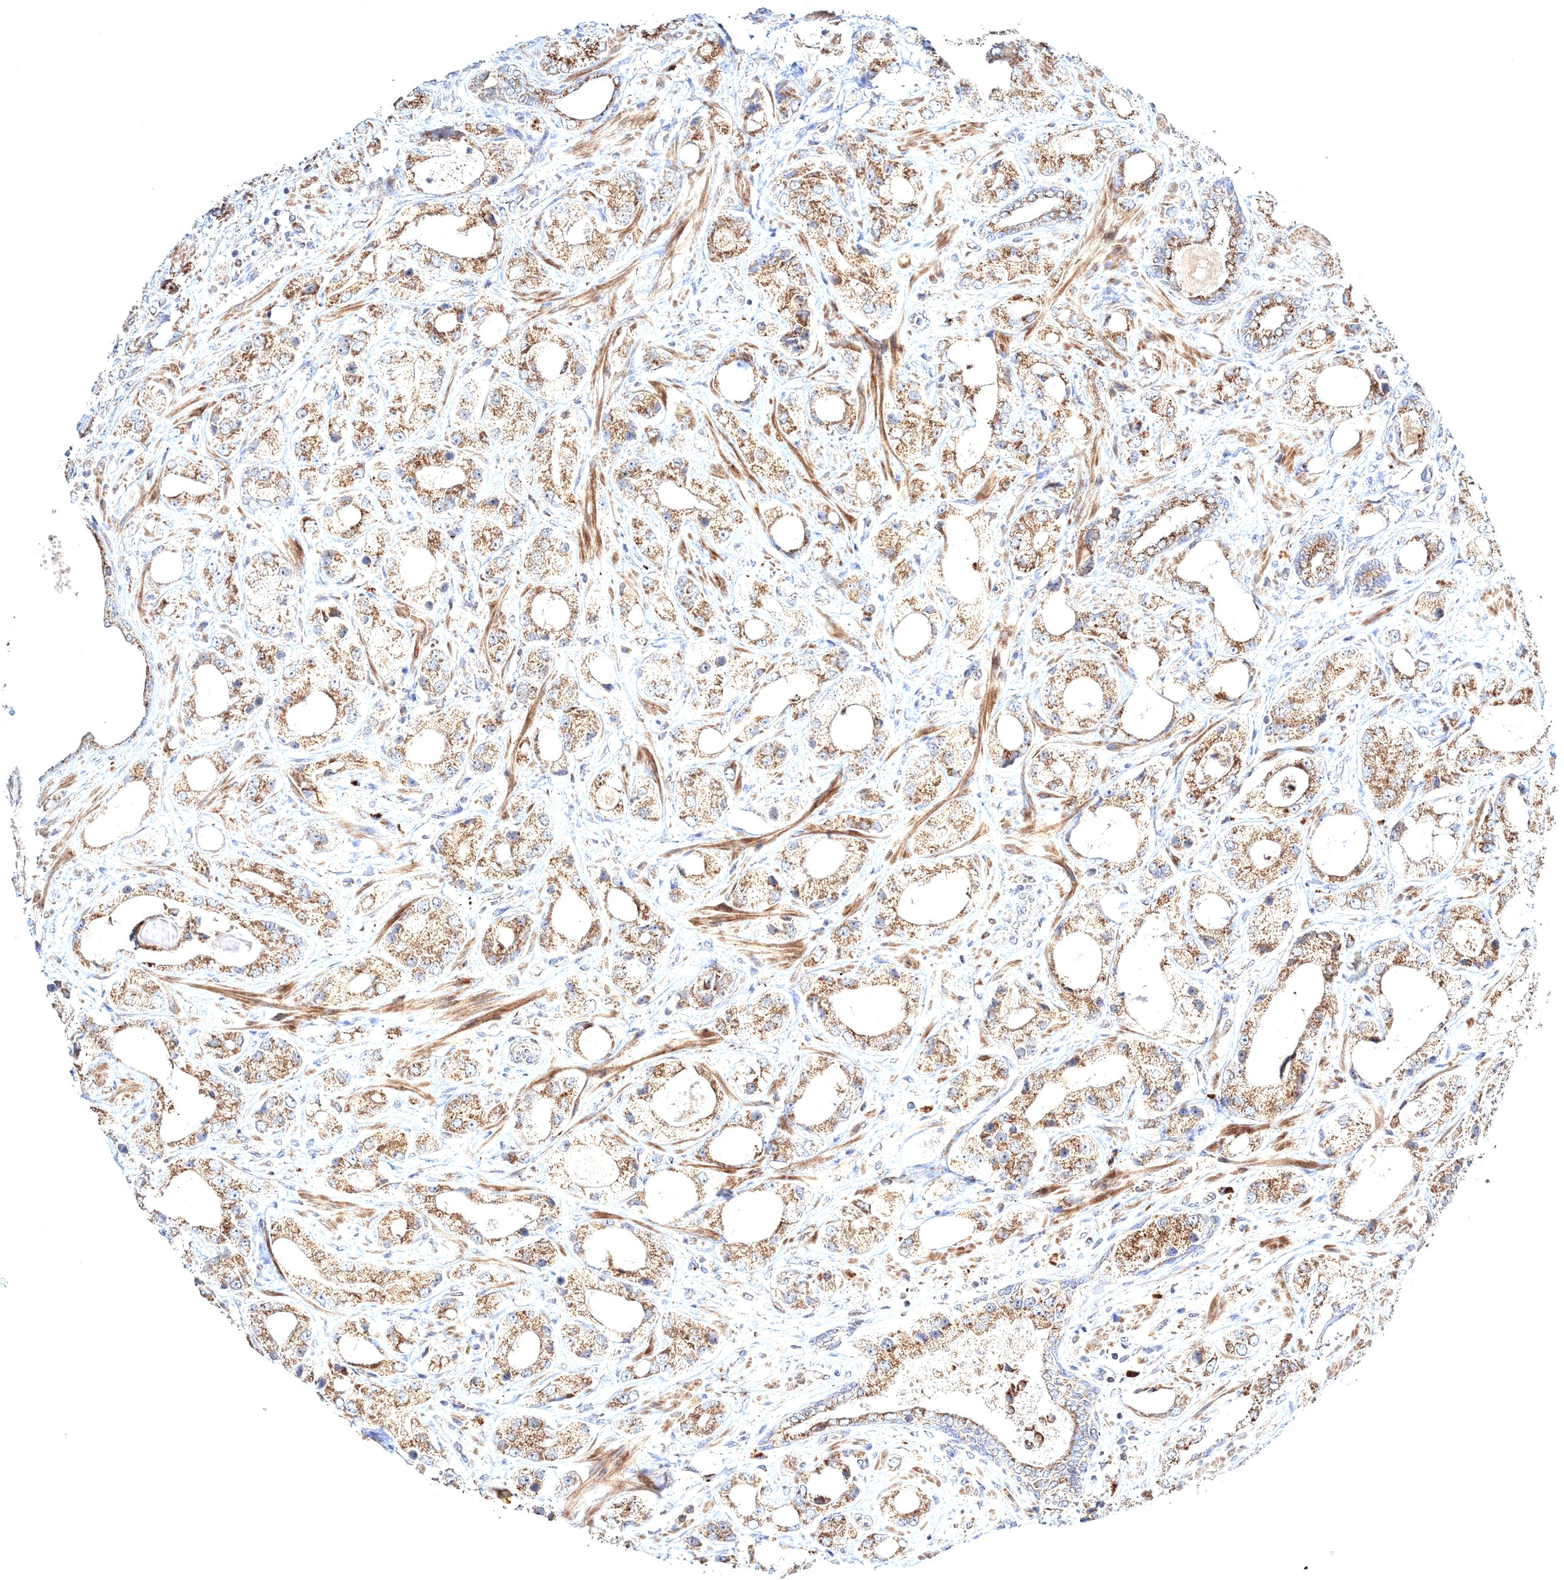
{"staining": {"intensity": "moderate", "quantity": ">75%", "location": "cytoplasmic/membranous"}, "tissue": "prostate cancer", "cell_type": "Tumor cells", "image_type": "cancer", "snomed": [{"axis": "morphology", "description": "Normal tissue, NOS"}, {"axis": "morphology", "description": "Adenocarcinoma, High grade"}, {"axis": "topography", "description": "Prostate"}, {"axis": "topography", "description": "Peripheral nerve tissue"}], "caption": "About >75% of tumor cells in human prostate cancer display moderate cytoplasmic/membranous protein staining as visualized by brown immunohistochemical staining.", "gene": "PEX13", "patient": {"sex": "male", "age": 59}}